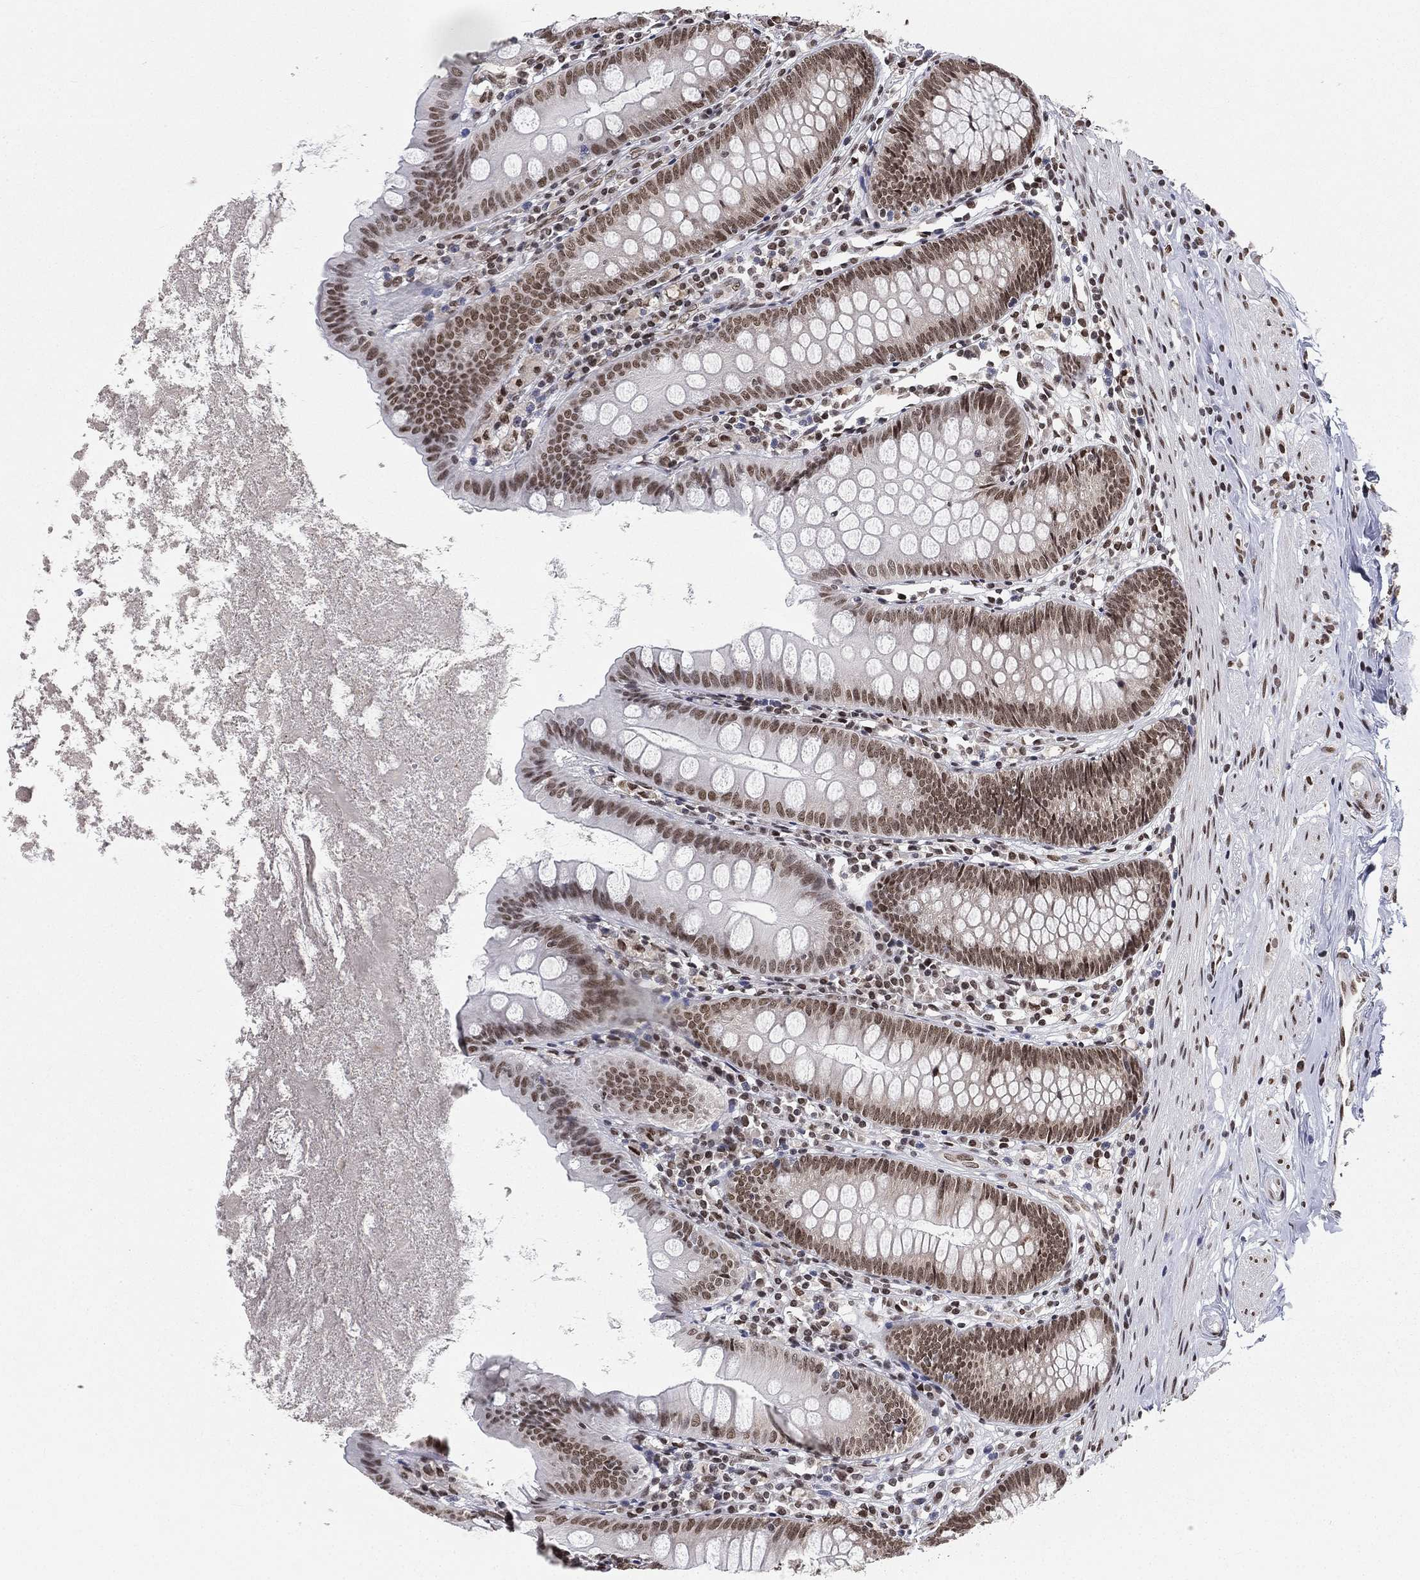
{"staining": {"intensity": "moderate", "quantity": ">75%", "location": "nuclear"}, "tissue": "appendix", "cell_type": "Glandular cells", "image_type": "normal", "snomed": [{"axis": "morphology", "description": "Normal tissue, NOS"}, {"axis": "topography", "description": "Appendix"}], "caption": "Unremarkable appendix reveals moderate nuclear expression in about >75% of glandular cells, visualized by immunohistochemistry. (DAB (3,3'-diaminobenzidine) IHC, brown staining for protein, blue staining for nuclei).", "gene": "FUBP3", "patient": {"sex": "female", "age": 82}}